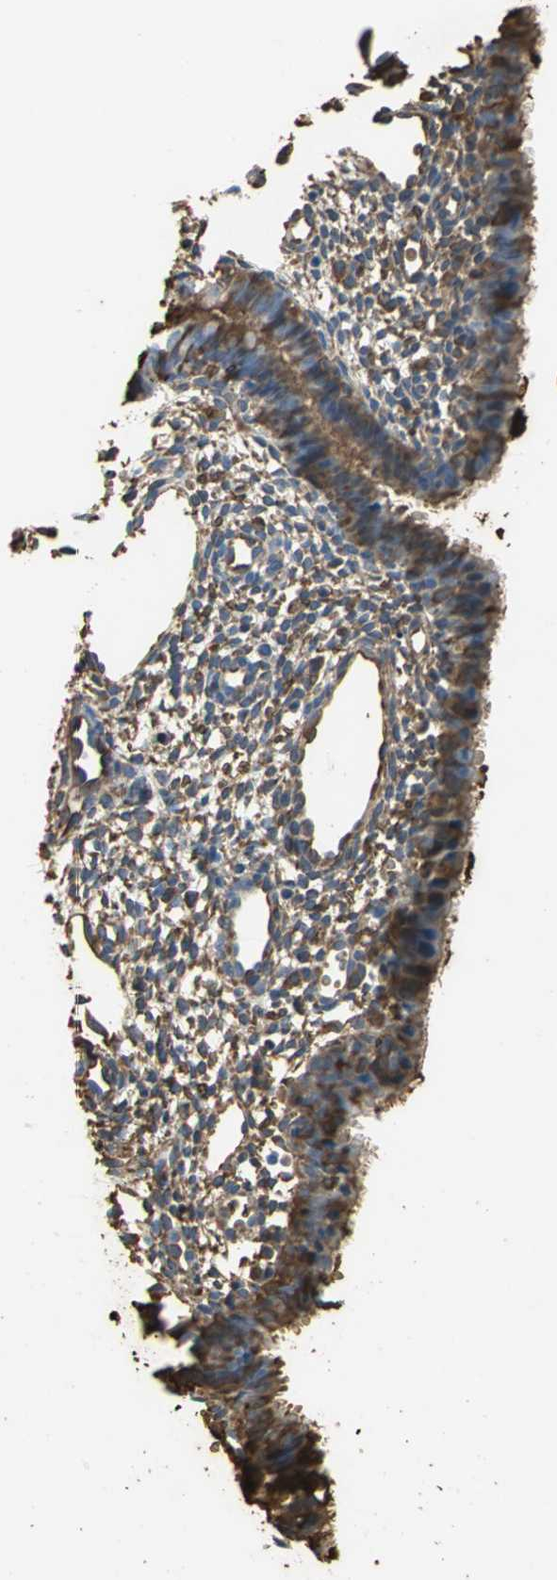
{"staining": {"intensity": "moderate", "quantity": "<25%", "location": "cytoplasmic/membranous"}, "tissue": "endometrium", "cell_type": "Cells in endometrial stroma", "image_type": "normal", "snomed": [{"axis": "morphology", "description": "Normal tissue, NOS"}, {"axis": "topography", "description": "Endometrium"}], "caption": "Endometrium stained with DAB (3,3'-diaminobenzidine) immunohistochemistry (IHC) shows low levels of moderate cytoplasmic/membranous expression in about <25% of cells in endometrial stroma. (IHC, brightfield microscopy, high magnification).", "gene": "TREM1", "patient": {"sex": "female", "age": 27}}